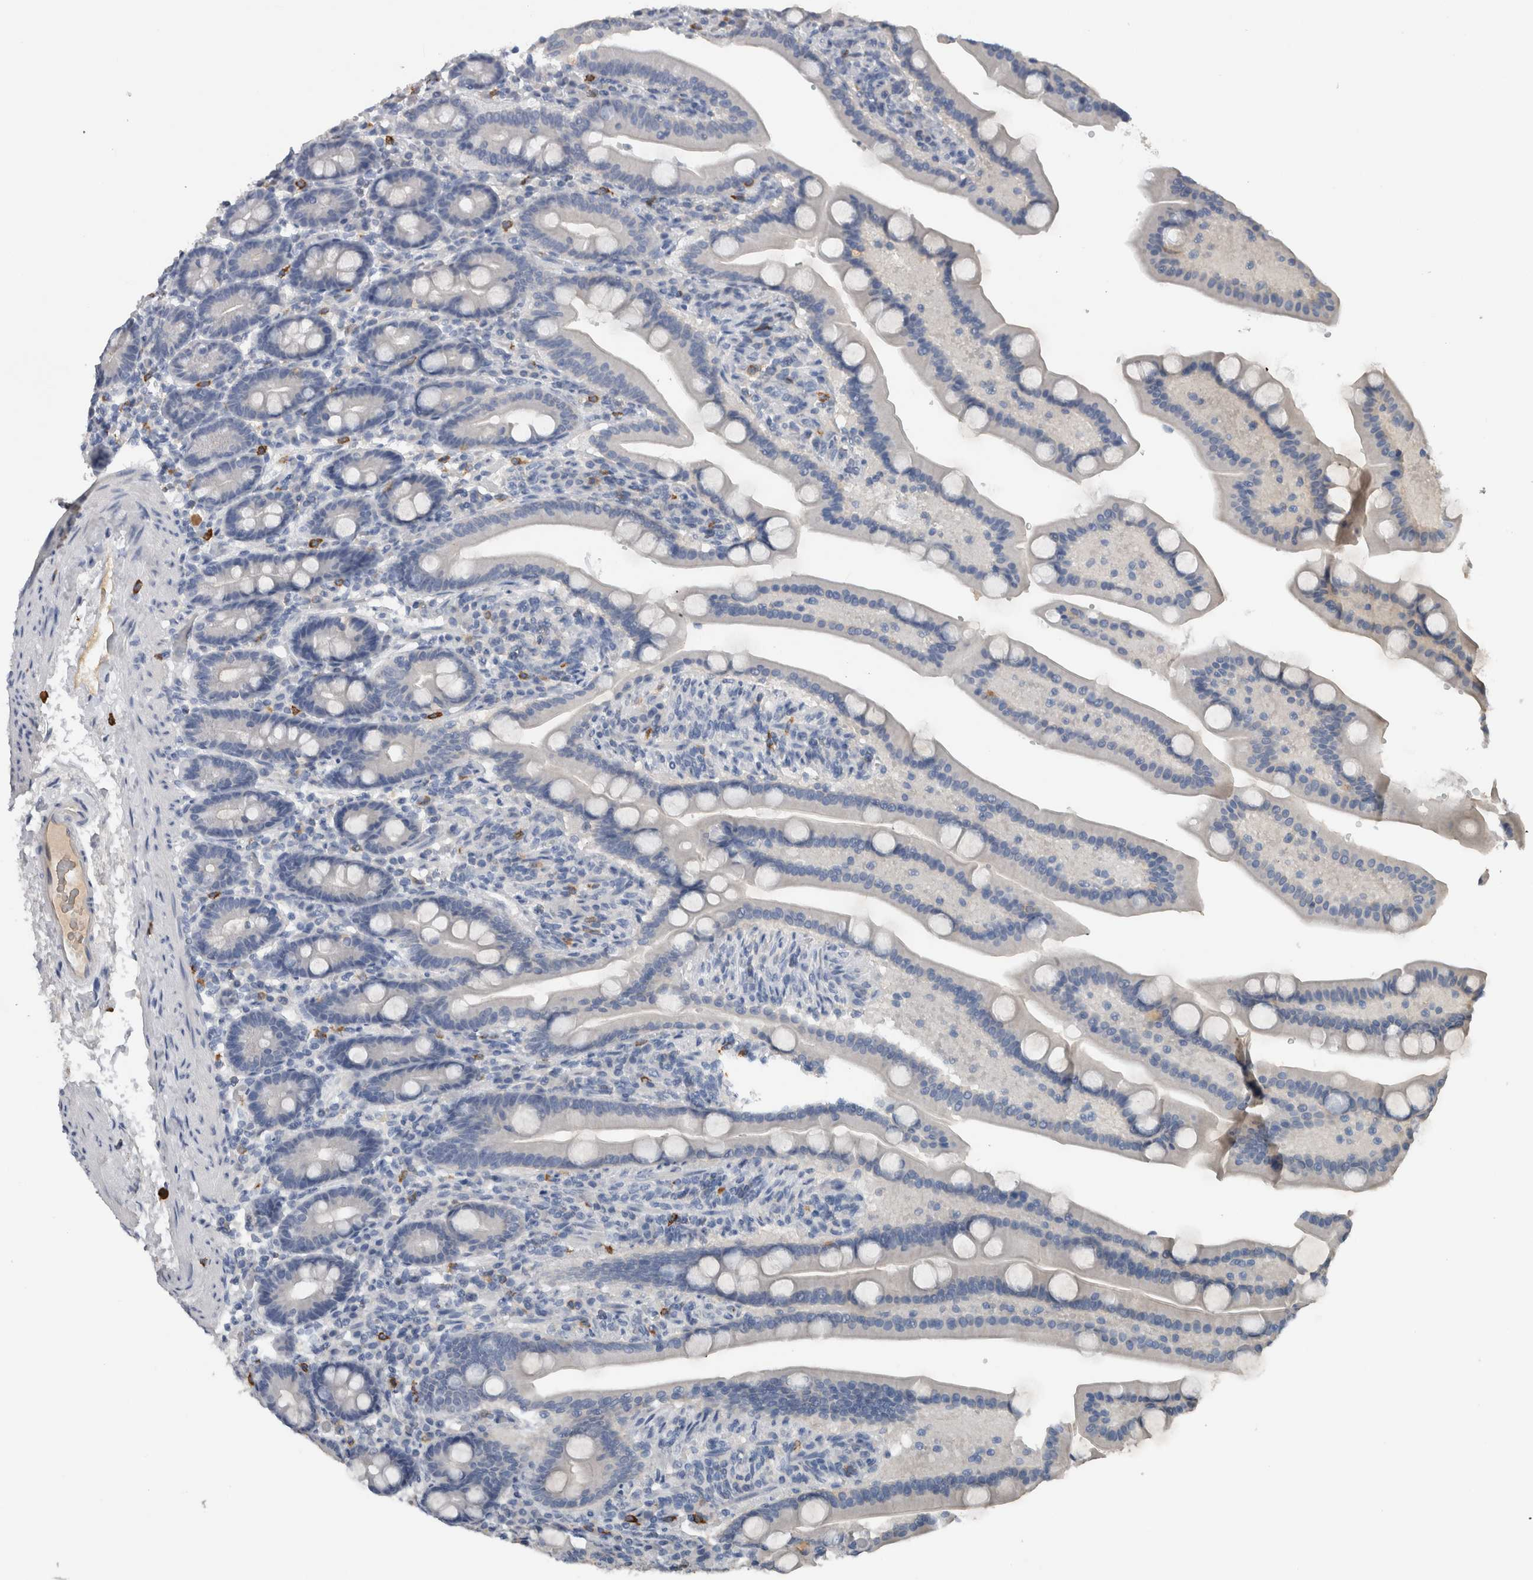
{"staining": {"intensity": "negative", "quantity": "none", "location": "none"}, "tissue": "duodenum", "cell_type": "Glandular cells", "image_type": "normal", "snomed": [{"axis": "morphology", "description": "Normal tissue, NOS"}, {"axis": "topography", "description": "Duodenum"}], "caption": "This is a histopathology image of immunohistochemistry staining of normal duodenum, which shows no positivity in glandular cells.", "gene": "CRNN", "patient": {"sex": "male", "age": 54}}